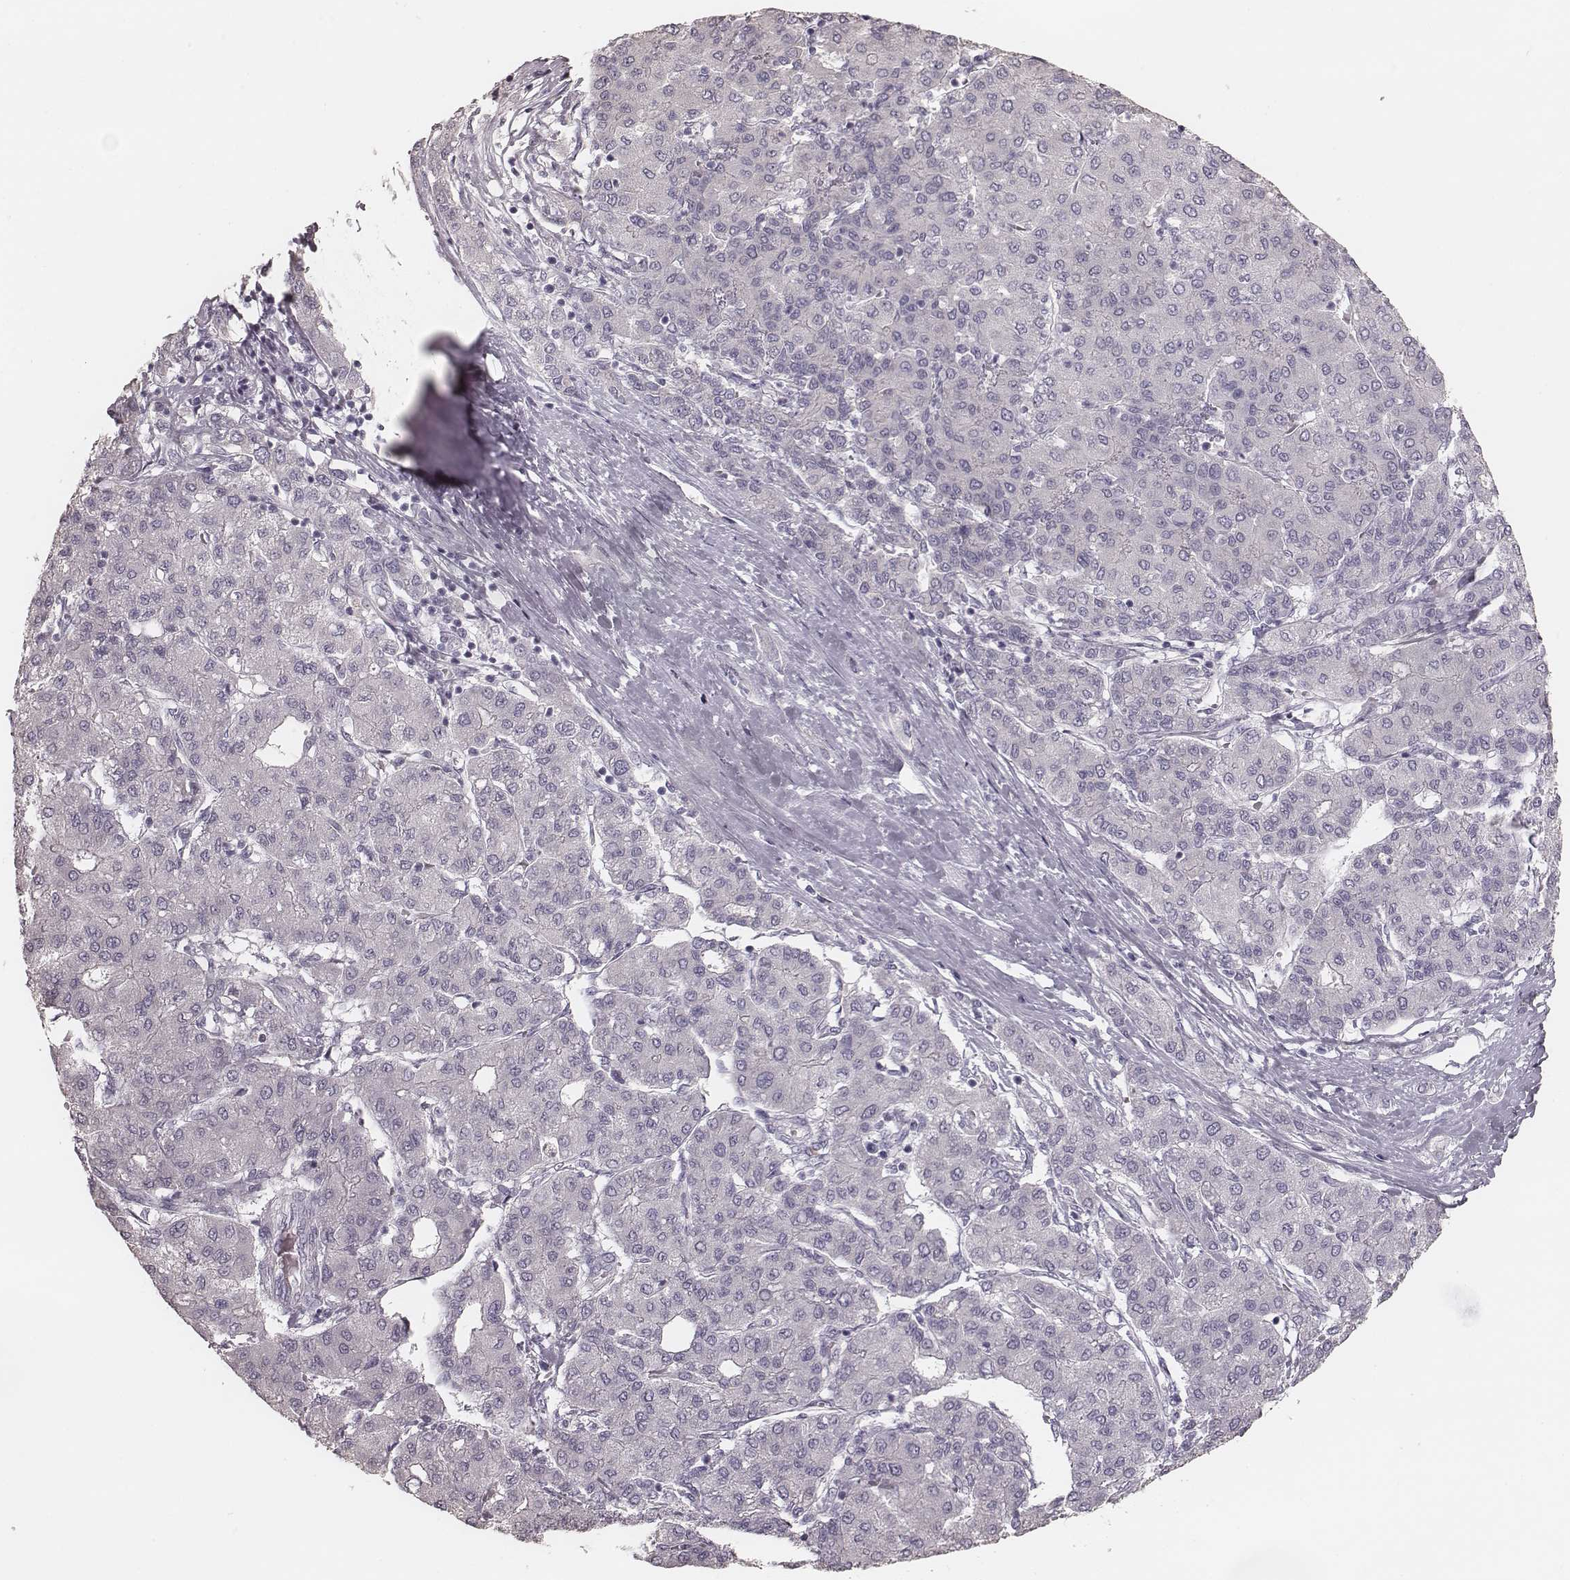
{"staining": {"intensity": "negative", "quantity": "none", "location": "none"}, "tissue": "liver cancer", "cell_type": "Tumor cells", "image_type": "cancer", "snomed": [{"axis": "morphology", "description": "Carcinoma, Hepatocellular, NOS"}, {"axis": "topography", "description": "Liver"}], "caption": "The micrograph reveals no staining of tumor cells in liver cancer (hepatocellular carcinoma).", "gene": "ZP4", "patient": {"sex": "male", "age": 65}}